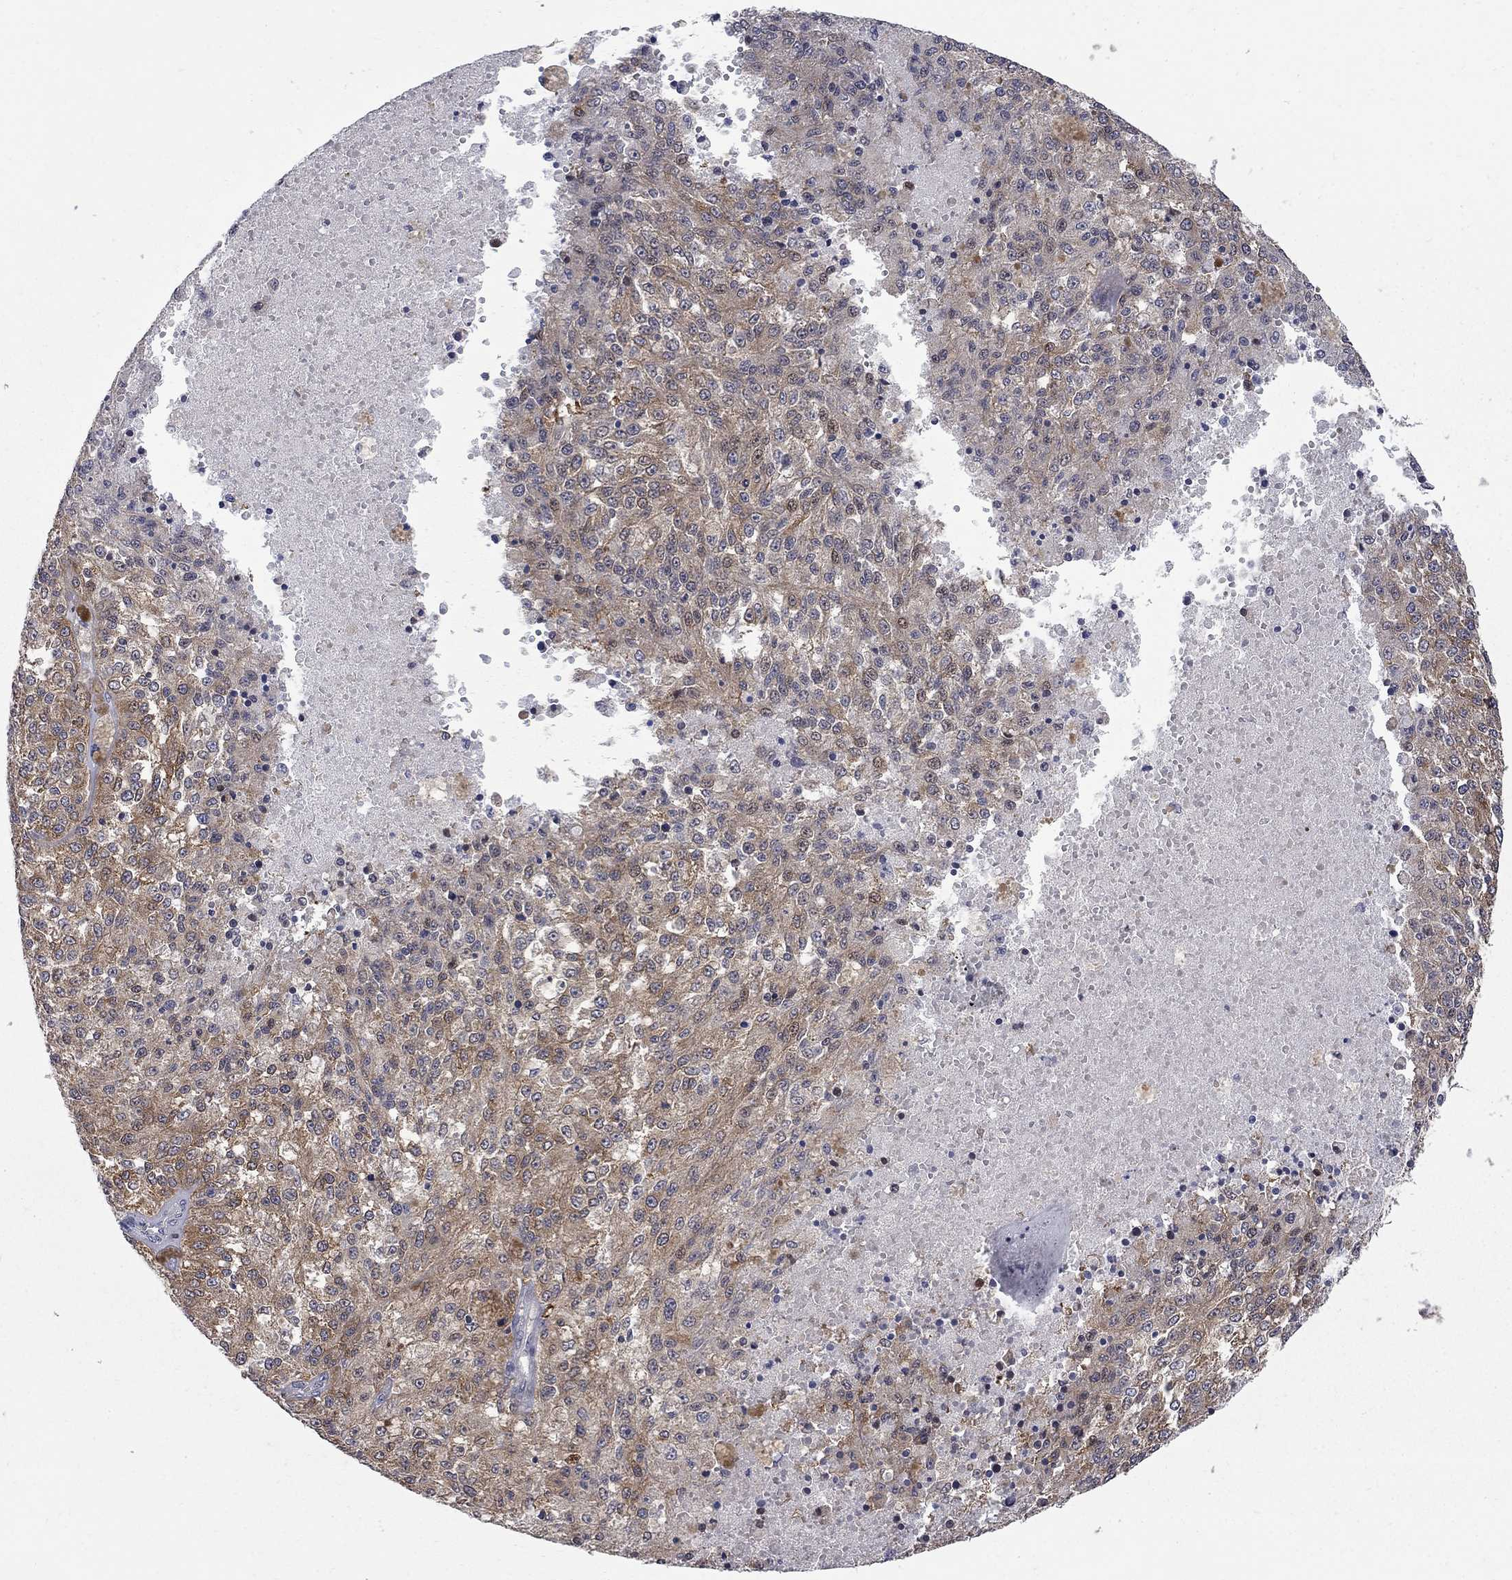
{"staining": {"intensity": "moderate", "quantity": "25%-75%", "location": "cytoplasmic/membranous"}, "tissue": "melanoma", "cell_type": "Tumor cells", "image_type": "cancer", "snomed": [{"axis": "morphology", "description": "Malignant melanoma, Metastatic site"}, {"axis": "topography", "description": "Lymph node"}], "caption": "Immunohistochemistry (IHC) photomicrograph of malignant melanoma (metastatic site) stained for a protein (brown), which reveals medium levels of moderate cytoplasmic/membranous positivity in about 25%-75% of tumor cells.", "gene": "GALNT8", "patient": {"sex": "female", "age": 64}}